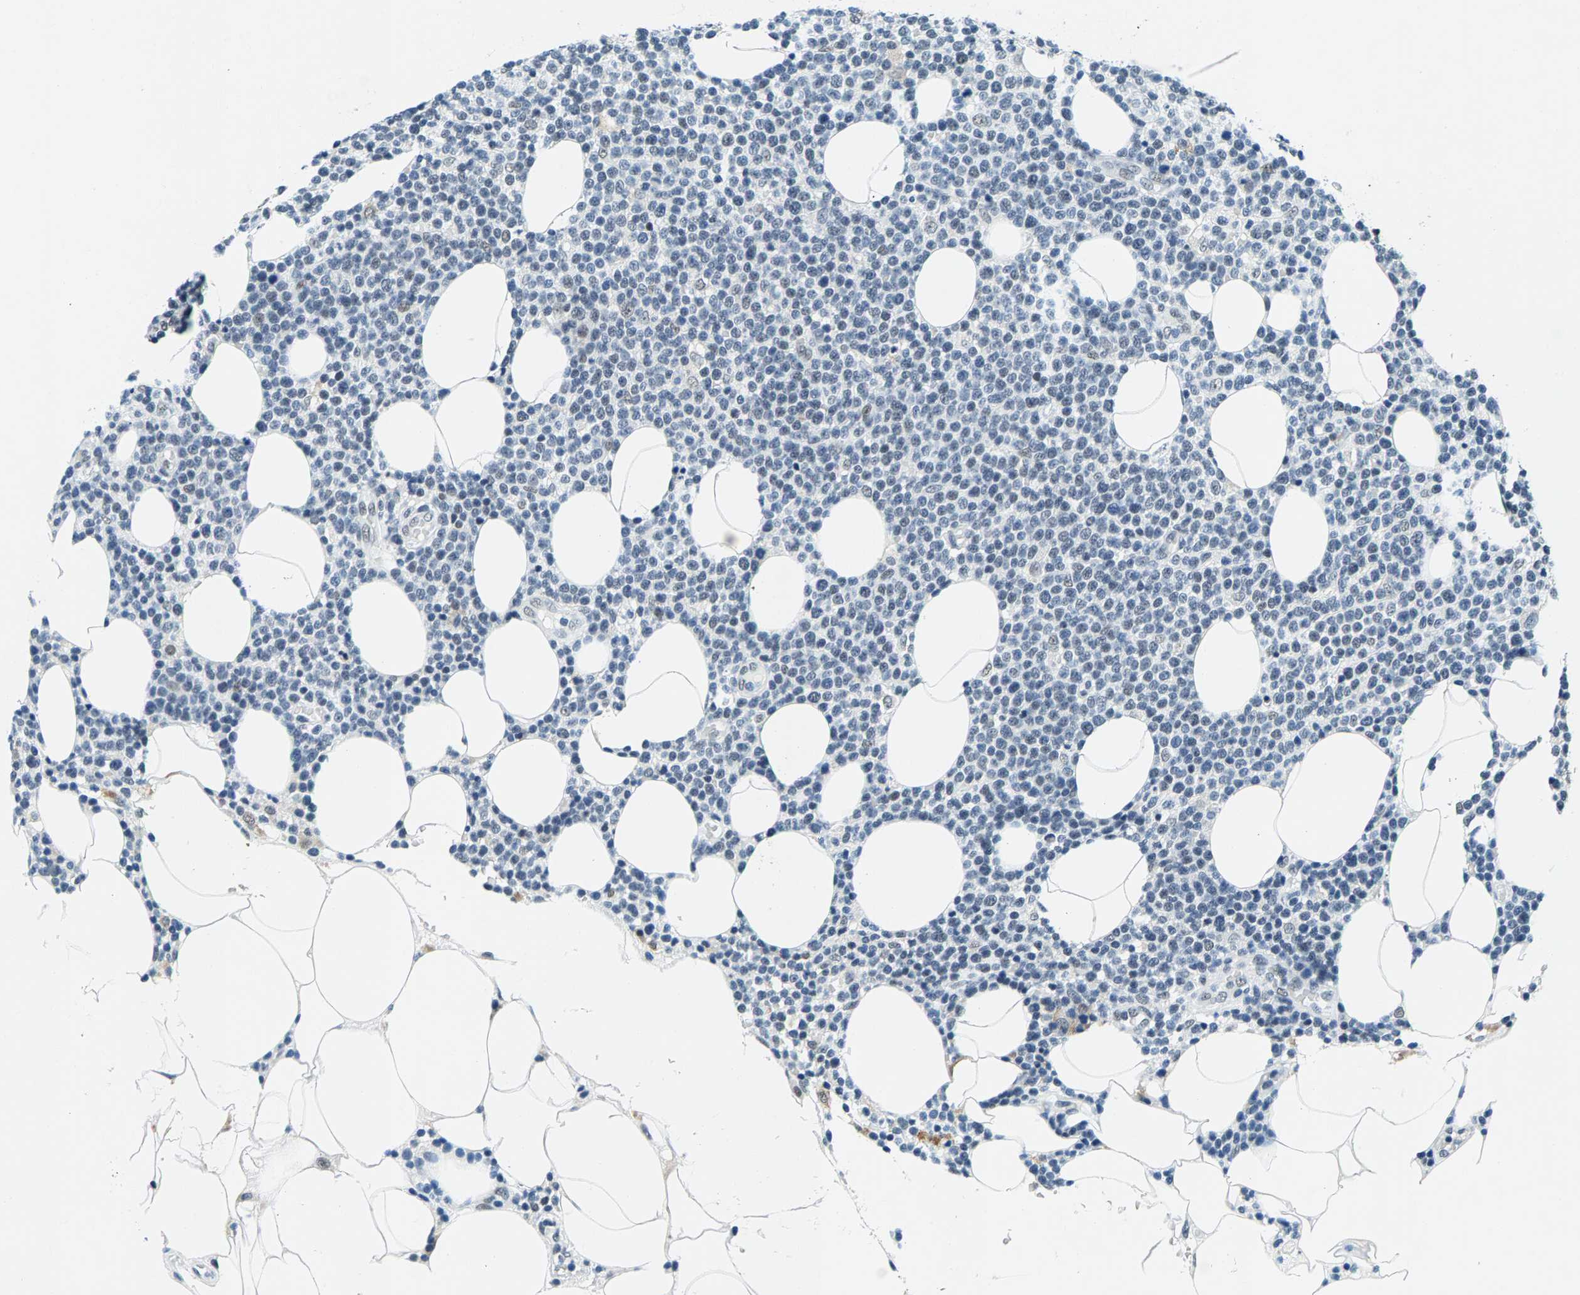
{"staining": {"intensity": "negative", "quantity": "none", "location": "none"}, "tissue": "lymphoma", "cell_type": "Tumor cells", "image_type": "cancer", "snomed": [{"axis": "morphology", "description": "Malignant lymphoma, non-Hodgkin's type, High grade"}, {"axis": "topography", "description": "Lymph node"}], "caption": "DAB immunohistochemical staining of lymphoma demonstrates no significant expression in tumor cells.", "gene": "ATF2", "patient": {"sex": "male", "age": 61}}